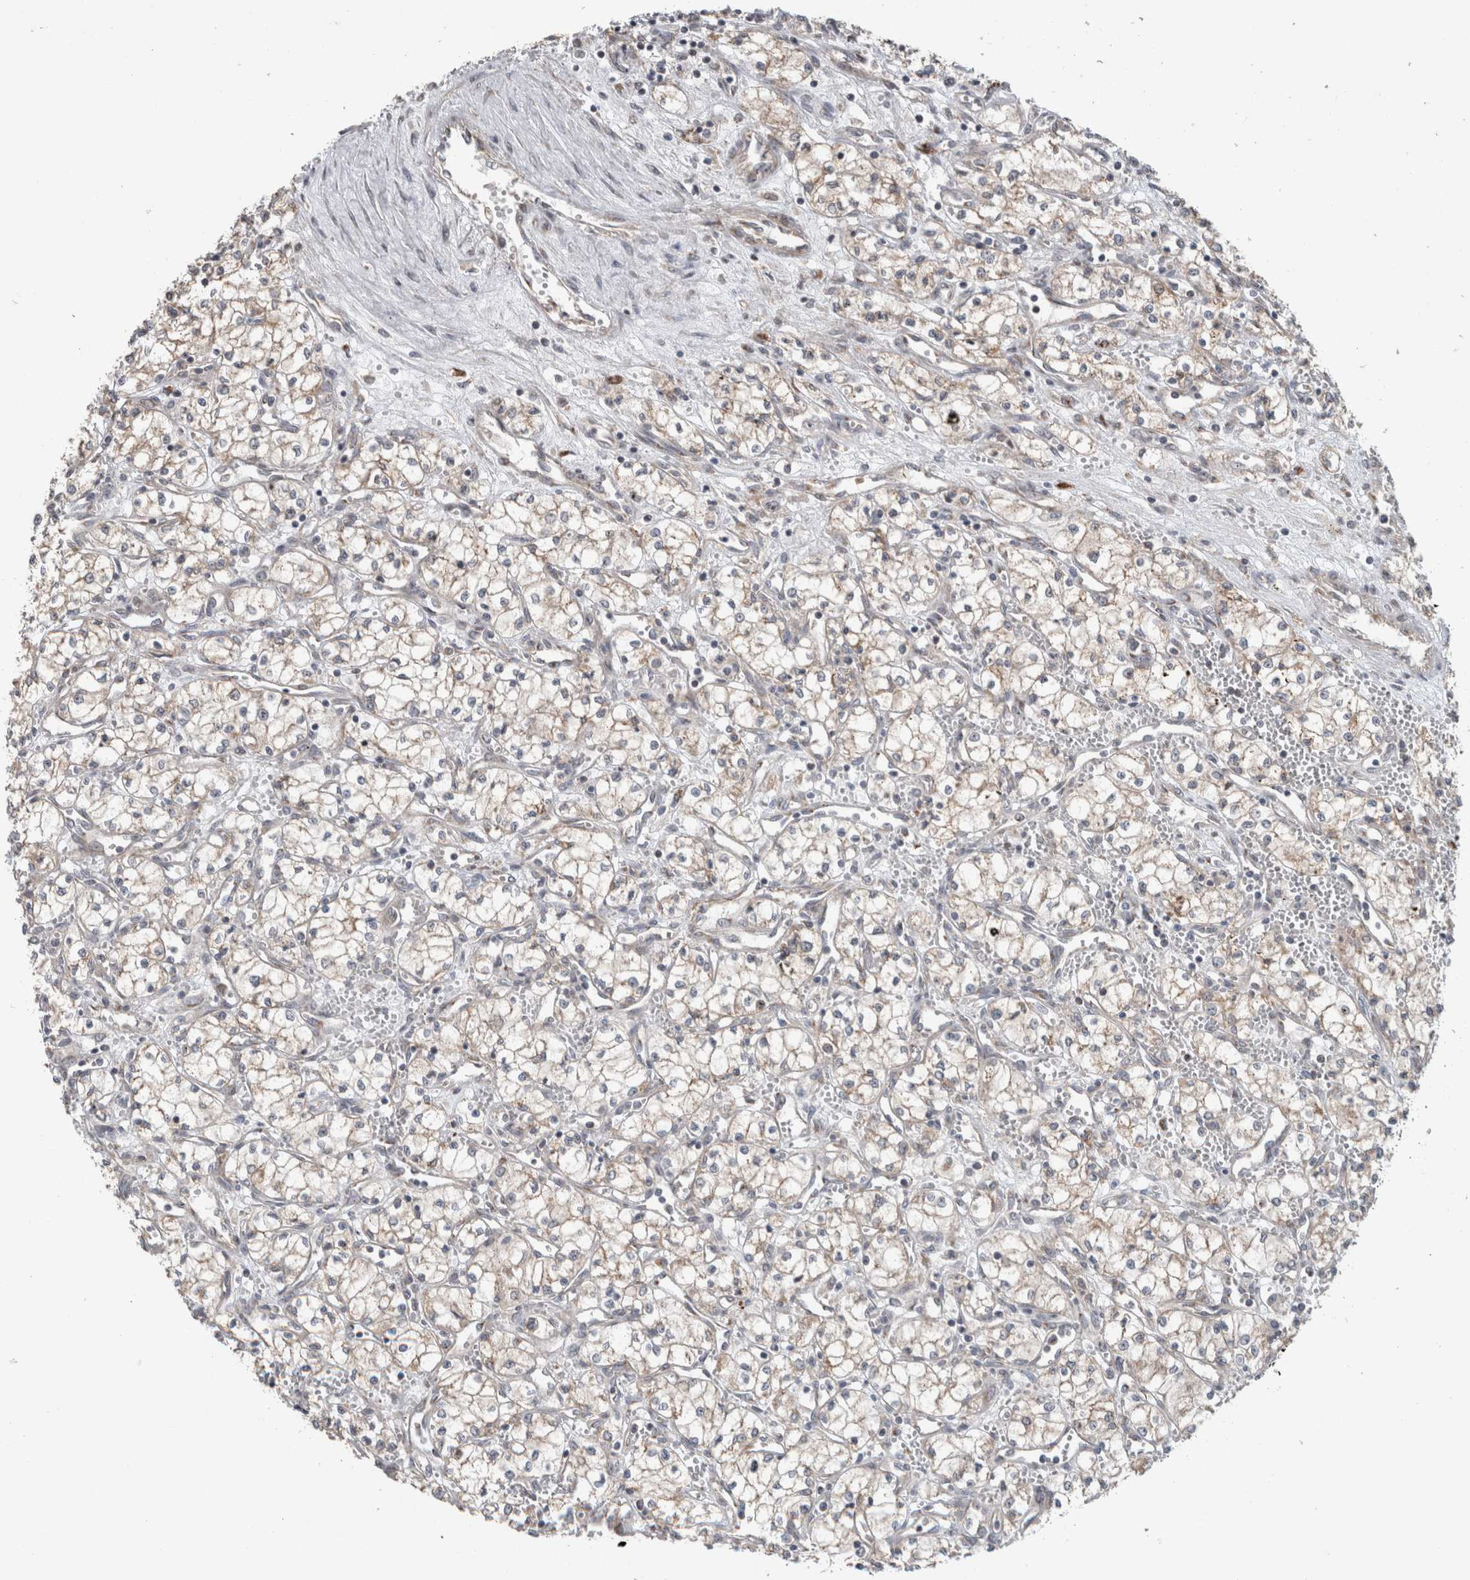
{"staining": {"intensity": "weak", "quantity": "25%-75%", "location": "cytoplasmic/membranous"}, "tissue": "renal cancer", "cell_type": "Tumor cells", "image_type": "cancer", "snomed": [{"axis": "morphology", "description": "Adenocarcinoma, NOS"}, {"axis": "topography", "description": "Kidney"}], "caption": "Tumor cells show low levels of weak cytoplasmic/membranous positivity in approximately 25%-75% of cells in human renal cancer (adenocarcinoma).", "gene": "TRIM5", "patient": {"sex": "male", "age": 59}}